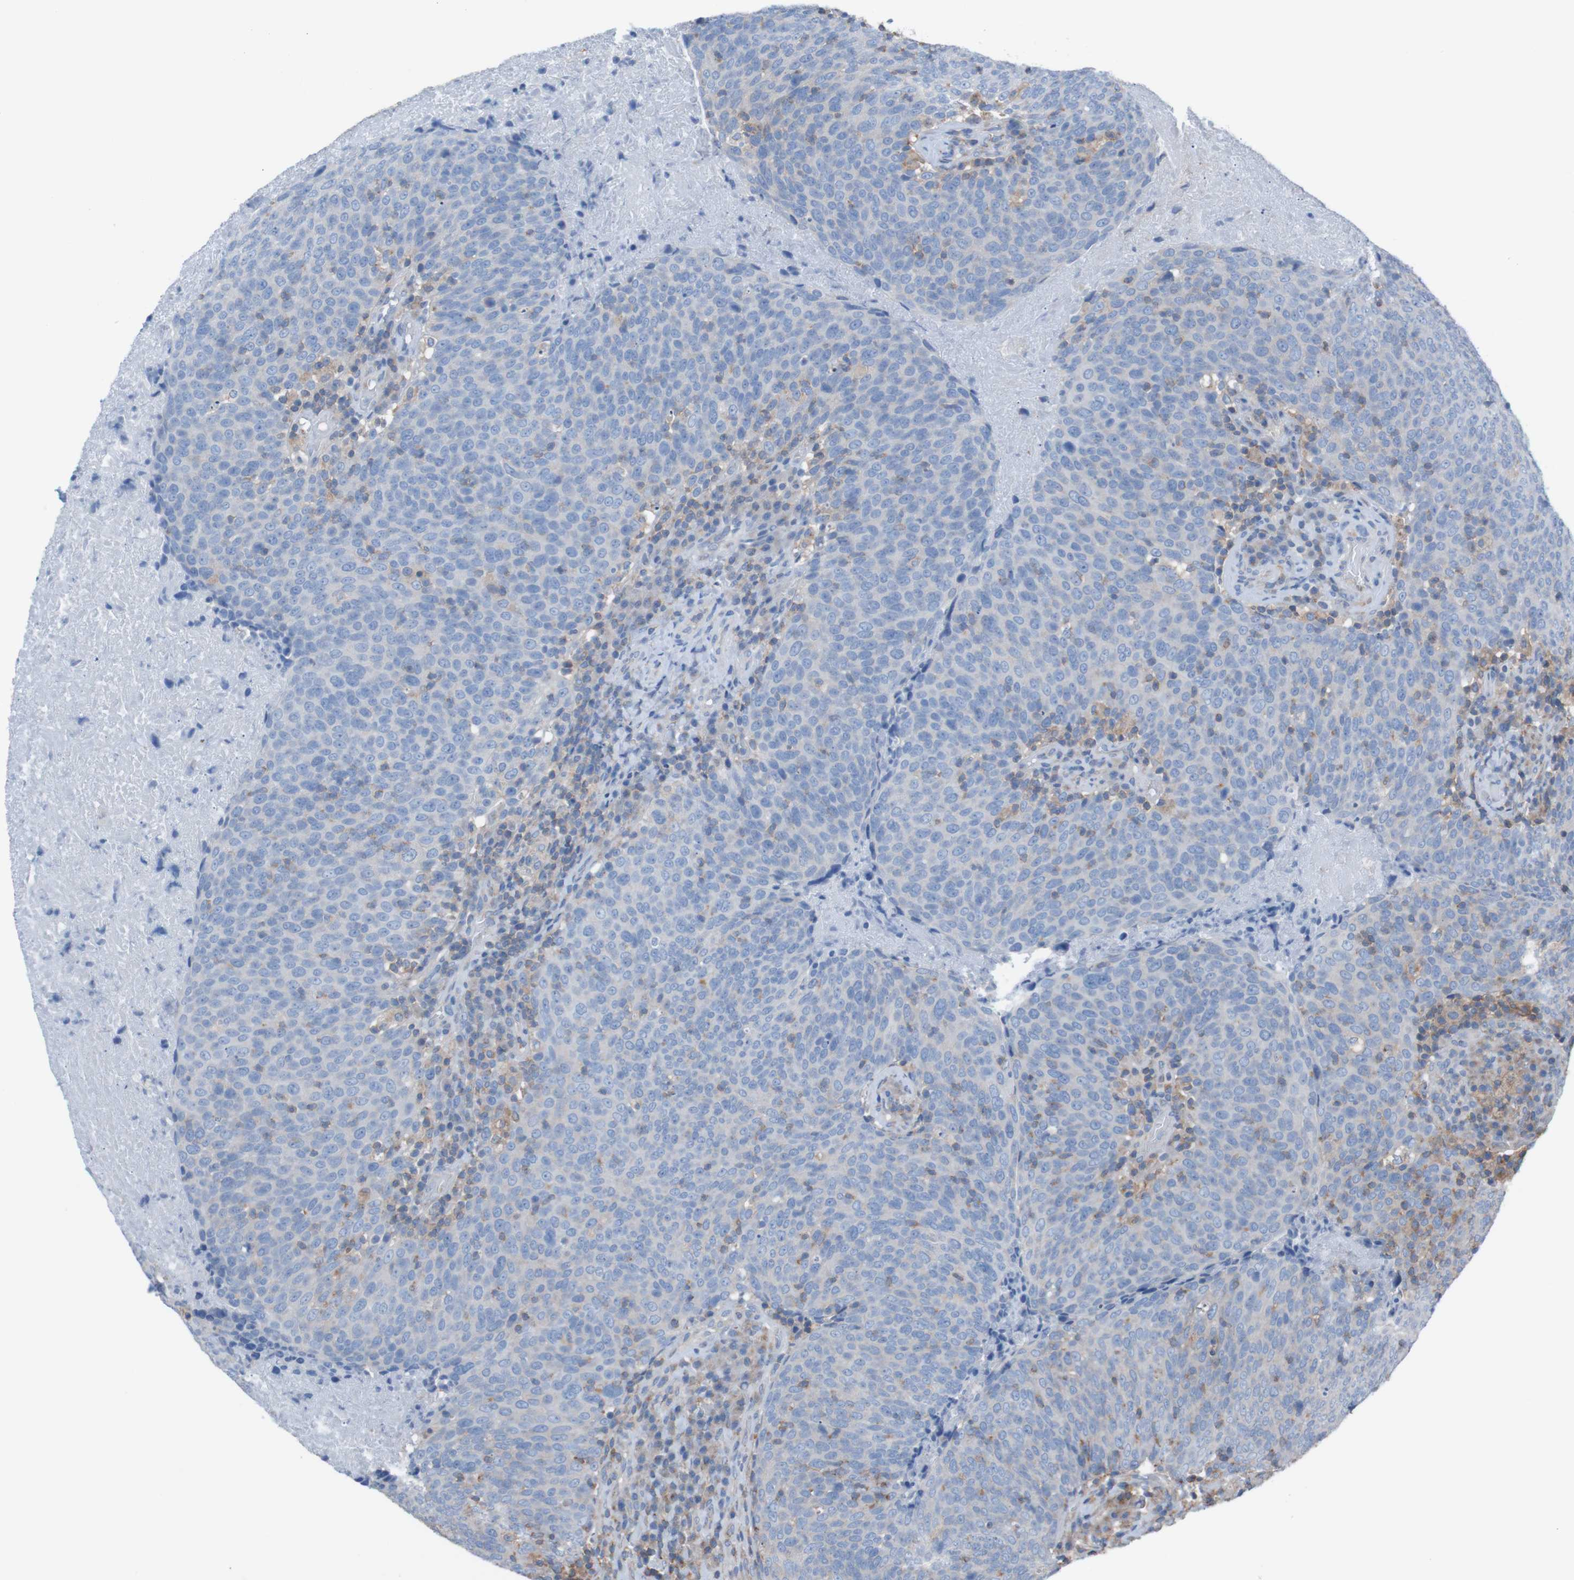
{"staining": {"intensity": "moderate", "quantity": "<25%", "location": "cytoplasmic/membranous"}, "tissue": "head and neck cancer", "cell_type": "Tumor cells", "image_type": "cancer", "snomed": [{"axis": "morphology", "description": "Squamous cell carcinoma, NOS"}, {"axis": "morphology", "description": "Squamous cell carcinoma, metastatic, NOS"}, {"axis": "topography", "description": "Lymph node"}, {"axis": "topography", "description": "Head-Neck"}], "caption": "This photomicrograph displays immunohistochemistry staining of human head and neck squamous cell carcinoma, with low moderate cytoplasmic/membranous positivity in about <25% of tumor cells.", "gene": "MINAR1", "patient": {"sex": "male", "age": 62}}